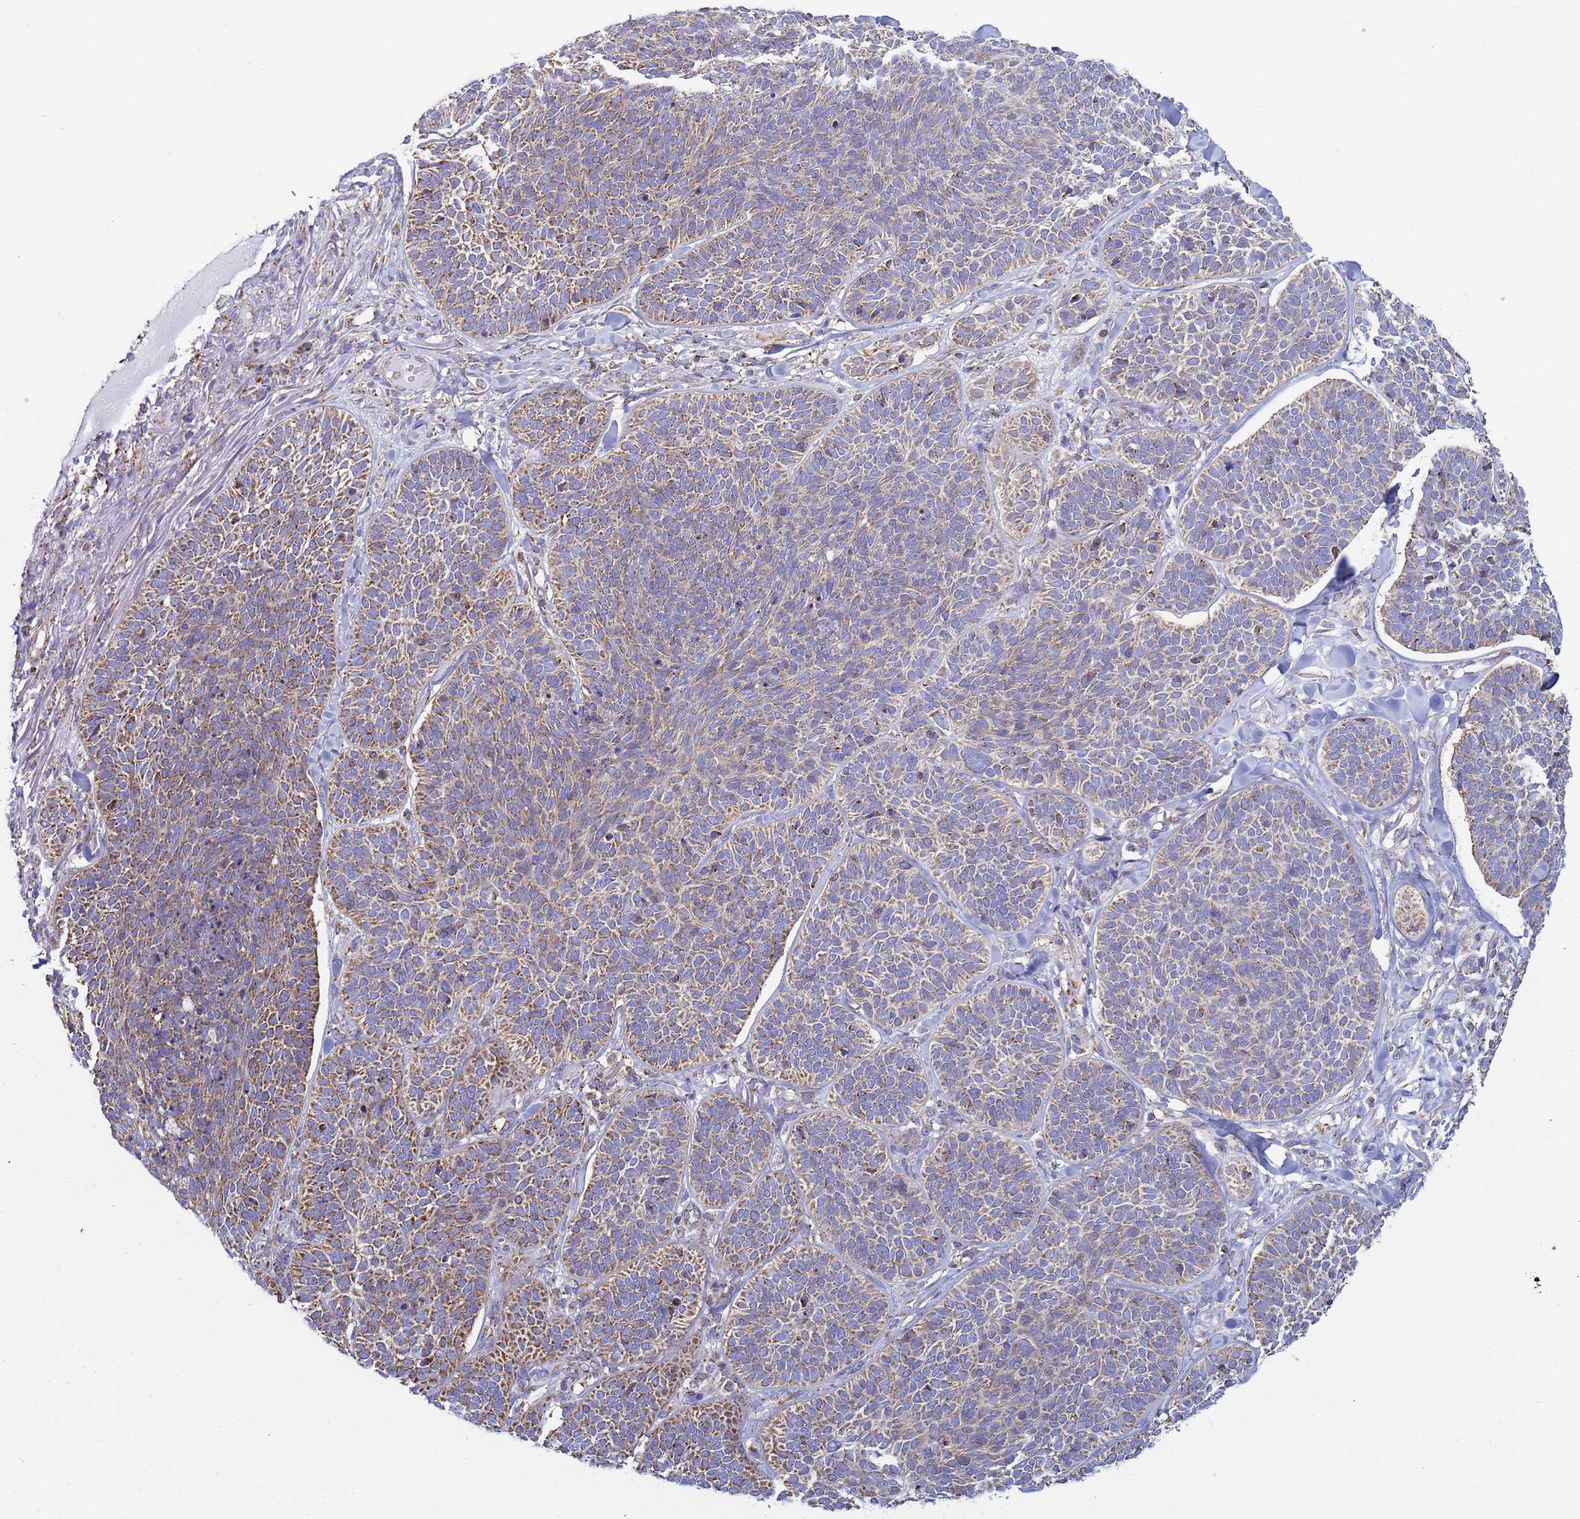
{"staining": {"intensity": "moderate", "quantity": "25%-75%", "location": "cytoplasmic/membranous"}, "tissue": "skin cancer", "cell_type": "Tumor cells", "image_type": "cancer", "snomed": [{"axis": "morphology", "description": "Basal cell carcinoma"}, {"axis": "topography", "description": "Skin"}], "caption": "Immunohistochemistry micrograph of skin cancer (basal cell carcinoma) stained for a protein (brown), which reveals medium levels of moderate cytoplasmic/membranous positivity in approximately 25%-75% of tumor cells.", "gene": "COQ4", "patient": {"sex": "male", "age": 85}}